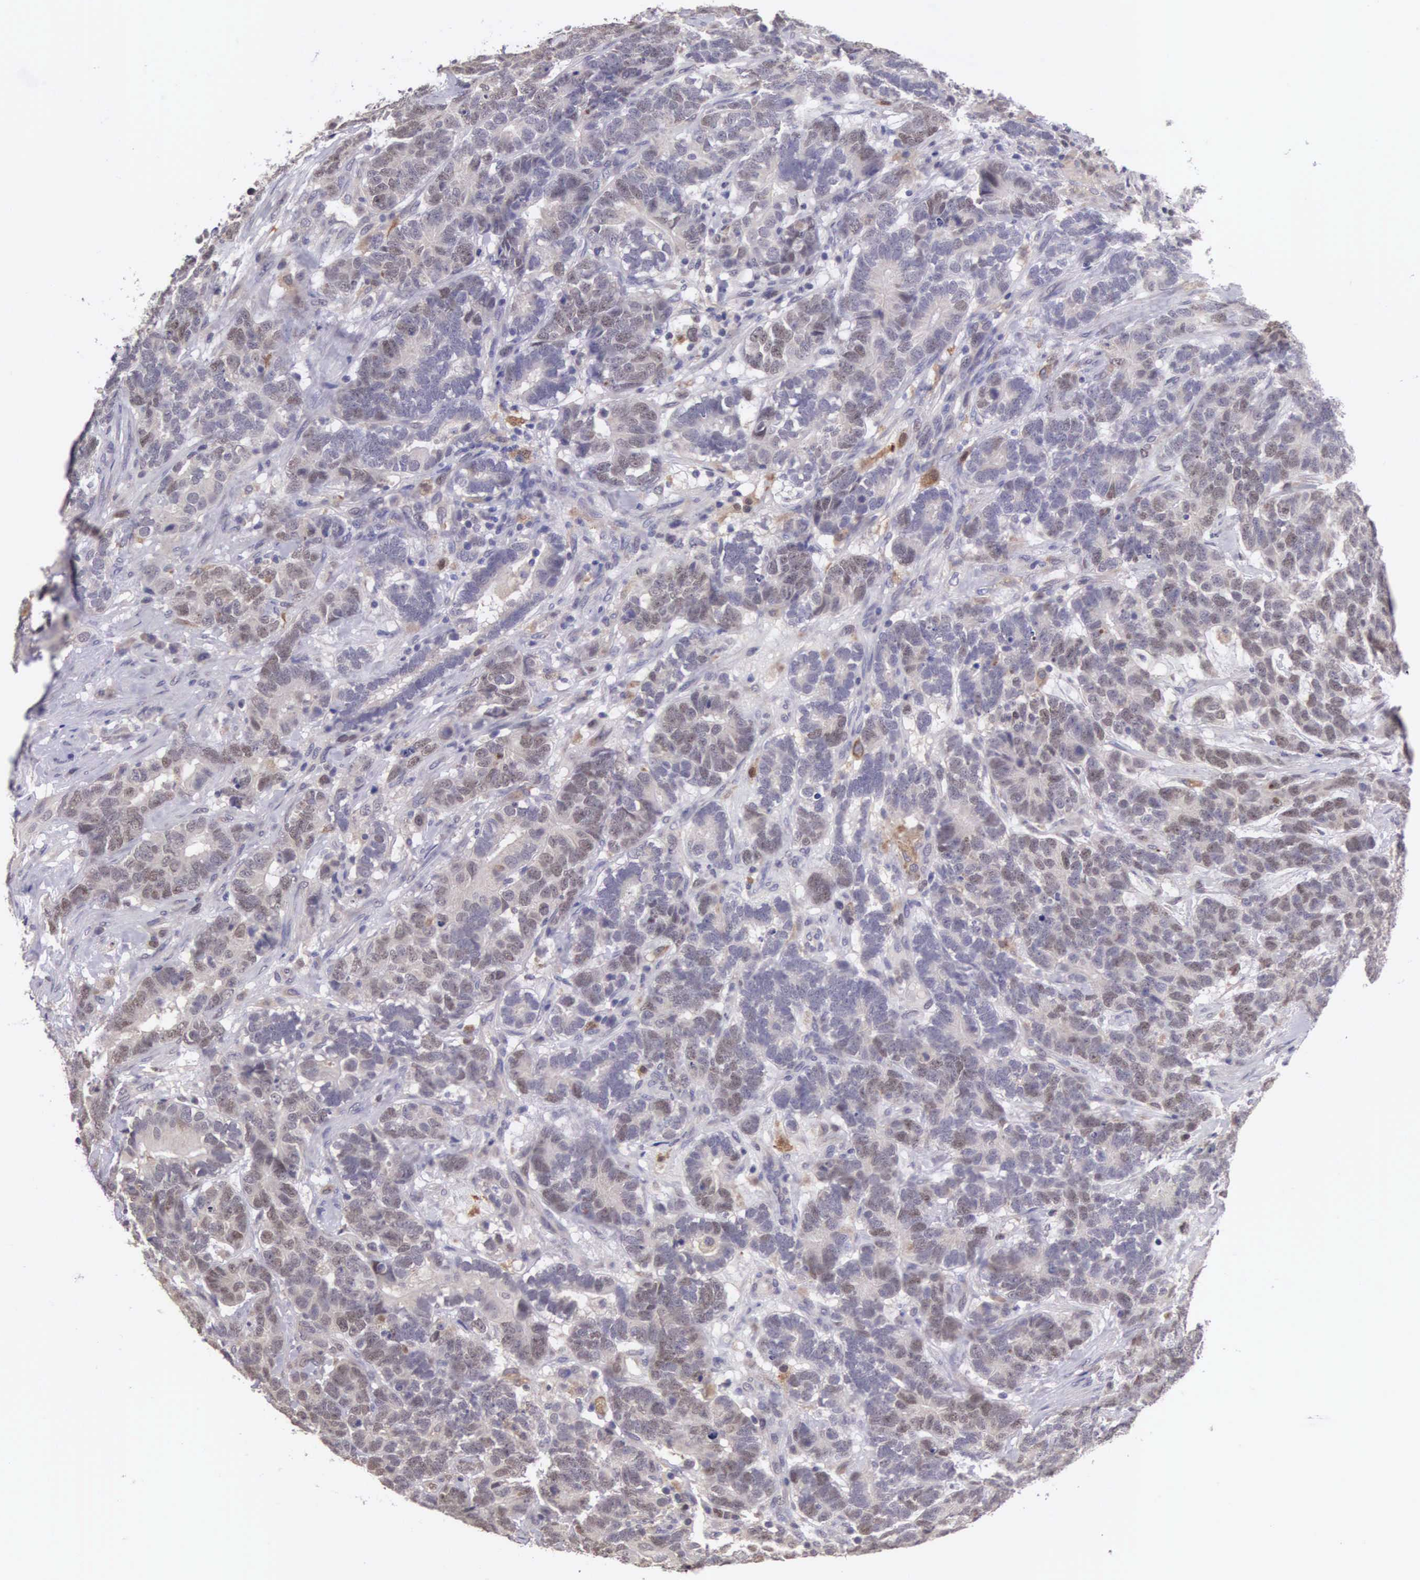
{"staining": {"intensity": "weak", "quantity": "25%-75%", "location": "cytoplasmic/membranous,nuclear"}, "tissue": "testis cancer", "cell_type": "Tumor cells", "image_type": "cancer", "snomed": [{"axis": "morphology", "description": "Carcinoma, Embryonal, NOS"}, {"axis": "topography", "description": "Testis"}], "caption": "Immunohistochemistry (IHC) staining of testis cancer, which demonstrates low levels of weak cytoplasmic/membranous and nuclear staining in about 25%-75% of tumor cells indicating weak cytoplasmic/membranous and nuclear protein expression. The staining was performed using DAB (3,3'-diaminobenzidine) (brown) for protein detection and nuclei were counterstained in hematoxylin (blue).", "gene": "CDC45", "patient": {"sex": "male", "age": 26}}